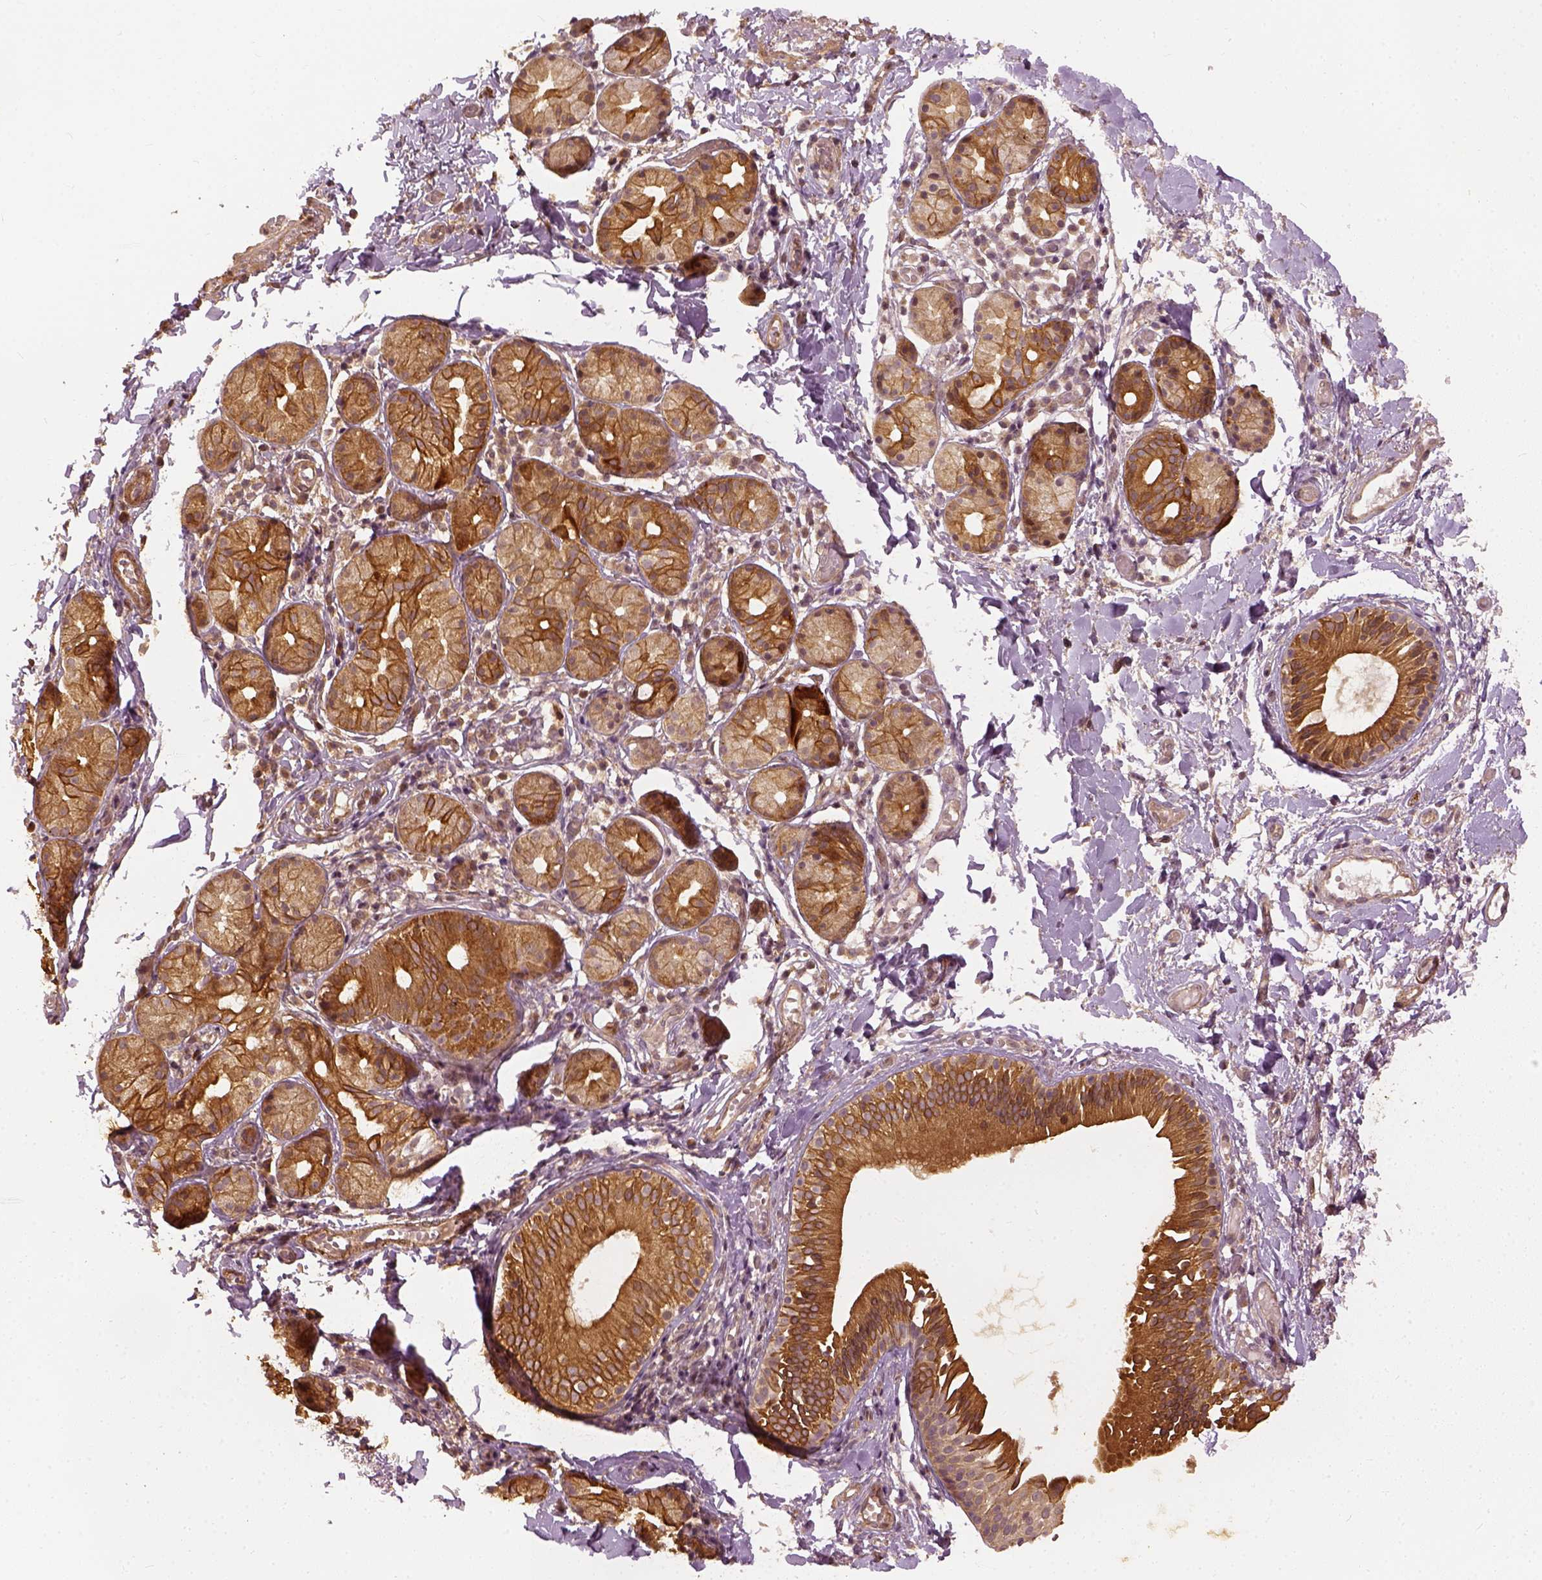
{"staining": {"intensity": "strong", "quantity": ">75%", "location": "cytoplasmic/membranous"}, "tissue": "nasopharynx", "cell_type": "Respiratory epithelial cells", "image_type": "normal", "snomed": [{"axis": "morphology", "description": "Normal tissue, NOS"}, {"axis": "morphology", "description": "Basal cell carcinoma"}, {"axis": "topography", "description": "Cartilage tissue"}, {"axis": "topography", "description": "Nasopharynx"}, {"axis": "topography", "description": "Oral tissue"}], "caption": "Immunohistochemical staining of normal human nasopharynx demonstrates high levels of strong cytoplasmic/membranous positivity in about >75% of respiratory epithelial cells.", "gene": "VEGFA", "patient": {"sex": "female", "age": 77}}